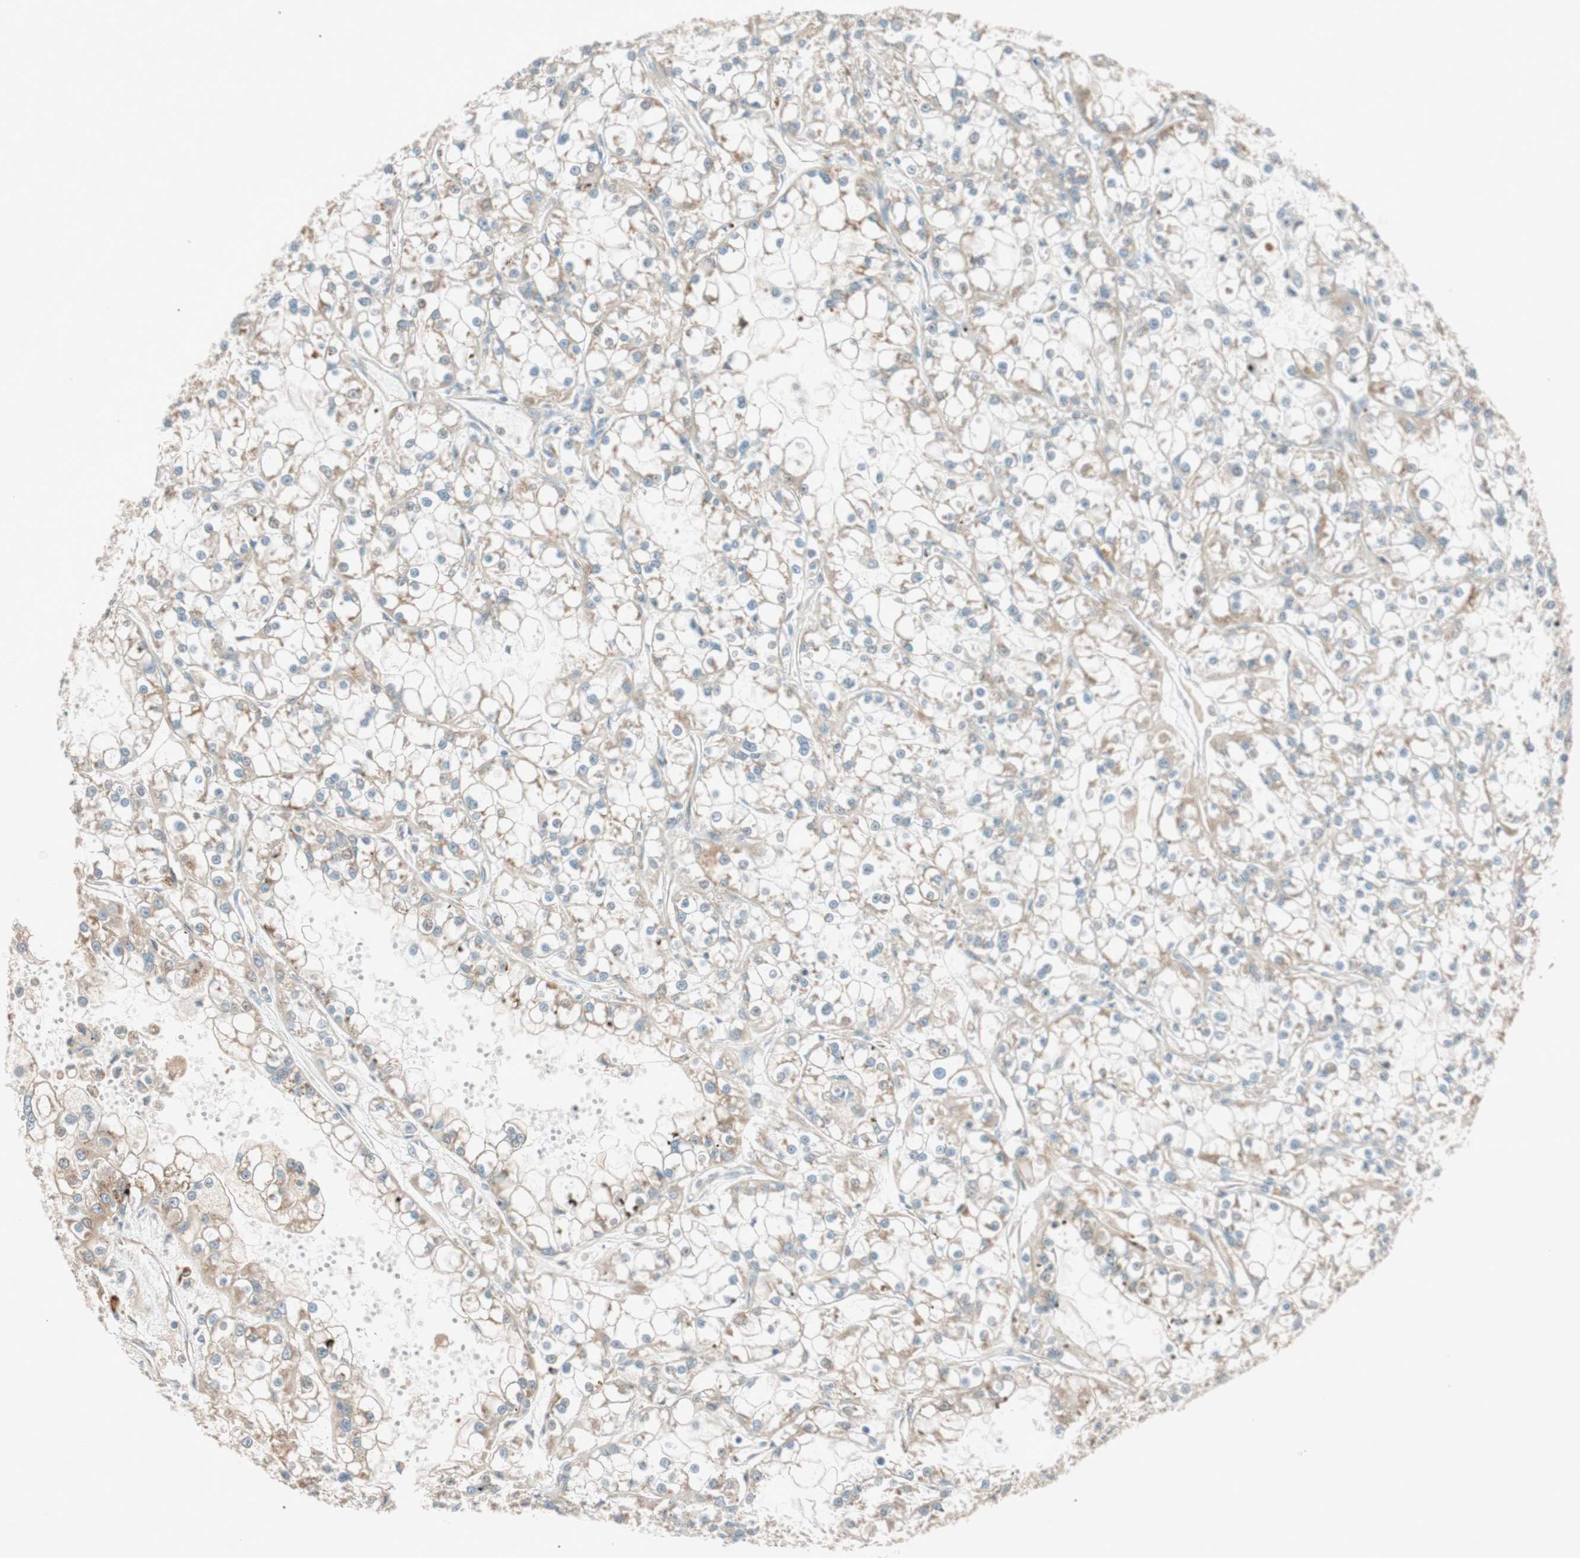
{"staining": {"intensity": "weak", "quantity": ">75%", "location": "cytoplasmic/membranous"}, "tissue": "renal cancer", "cell_type": "Tumor cells", "image_type": "cancer", "snomed": [{"axis": "morphology", "description": "Adenocarcinoma, NOS"}, {"axis": "topography", "description": "Kidney"}], "caption": "IHC of adenocarcinoma (renal) demonstrates low levels of weak cytoplasmic/membranous positivity in approximately >75% of tumor cells.", "gene": "EPHA6", "patient": {"sex": "female", "age": 52}}